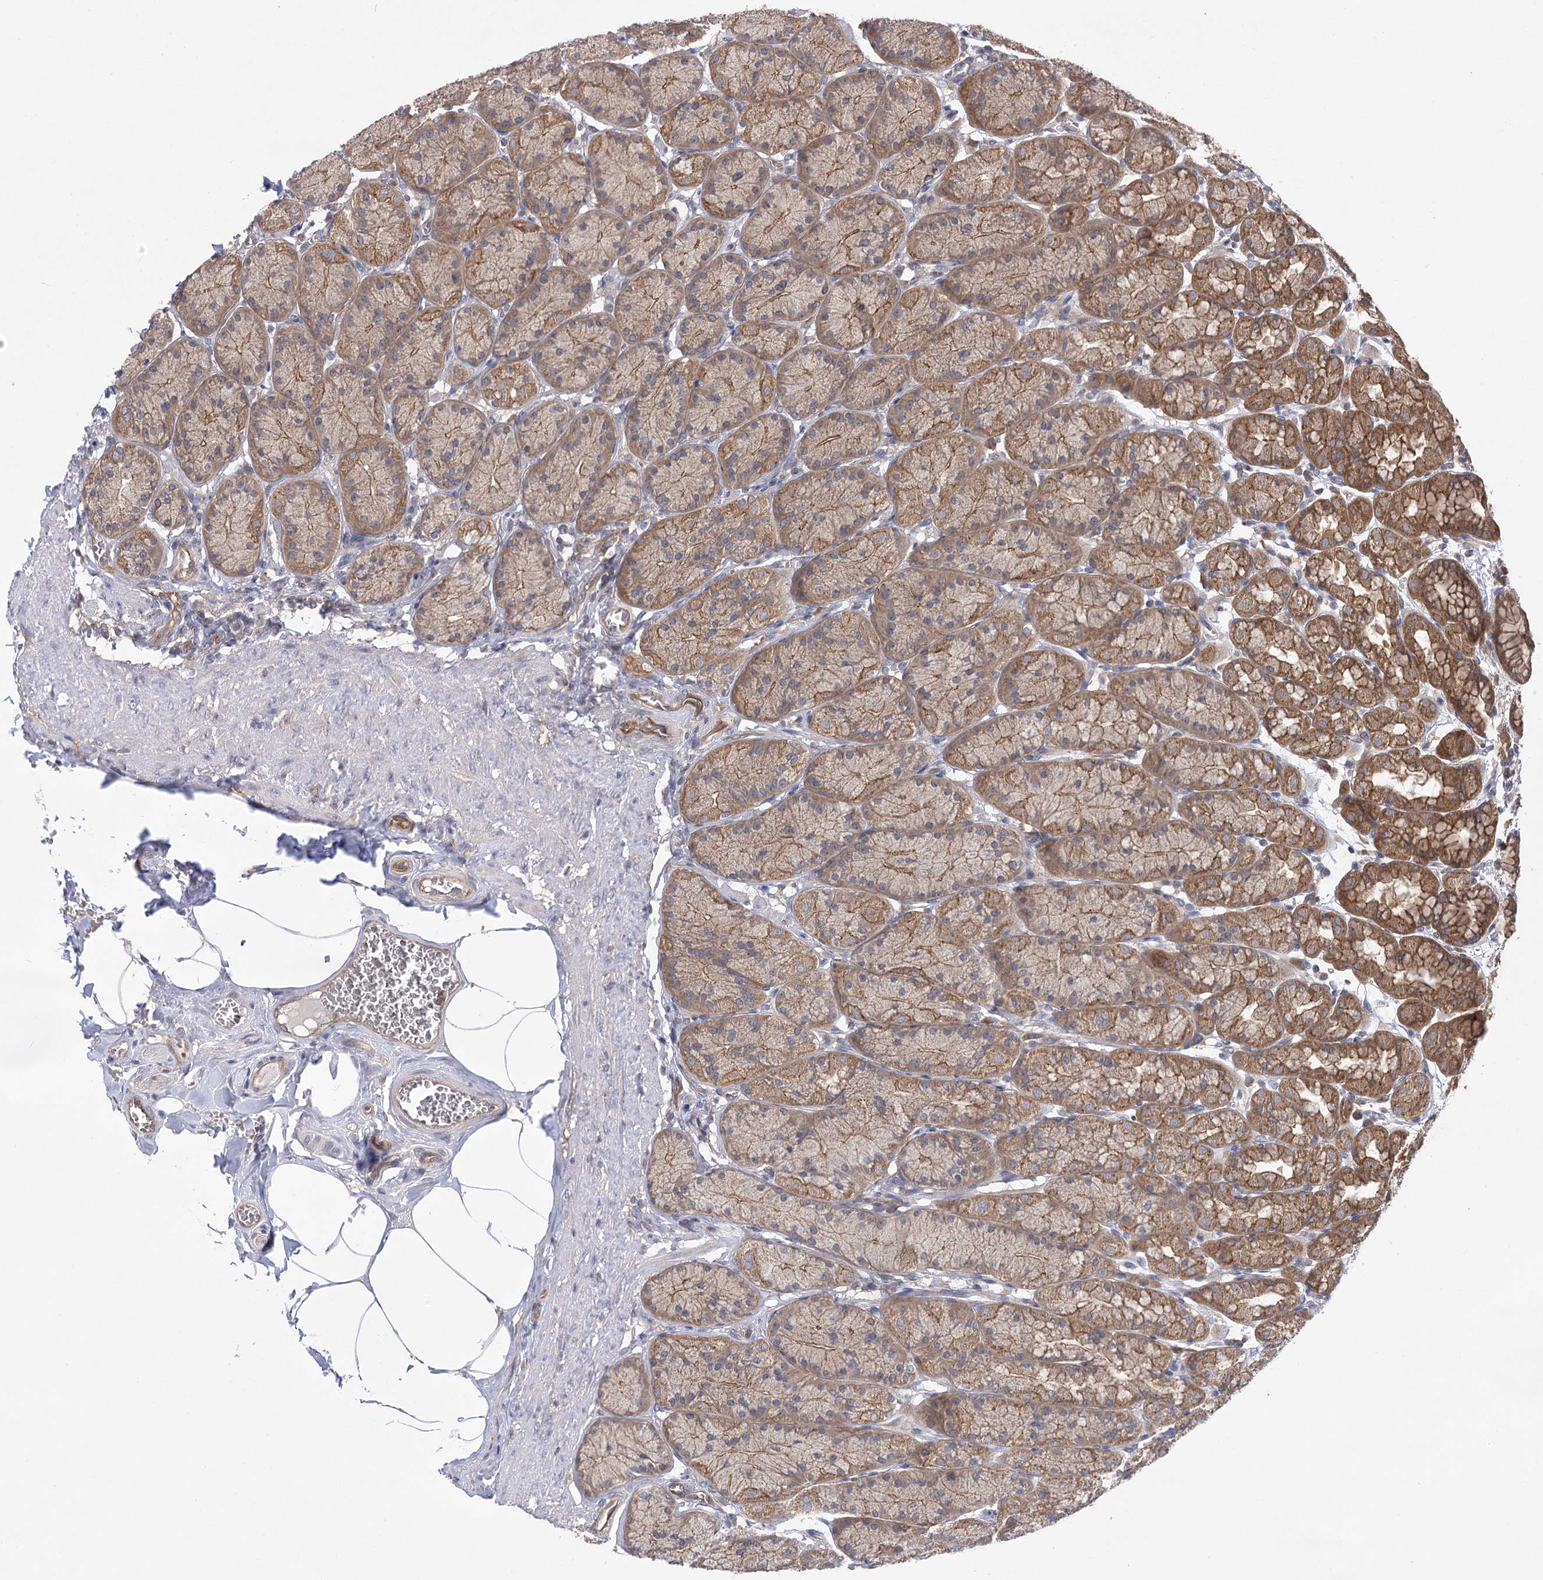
{"staining": {"intensity": "moderate", "quantity": ">75%", "location": "cytoplasmic/membranous"}, "tissue": "stomach", "cell_type": "Glandular cells", "image_type": "normal", "snomed": [{"axis": "morphology", "description": "Normal tissue, NOS"}, {"axis": "topography", "description": "Stomach"}], "caption": "A medium amount of moderate cytoplasmic/membranous staining is identified in about >75% of glandular cells in normal stomach.", "gene": "BCR", "patient": {"sex": "male", "age": 42}}